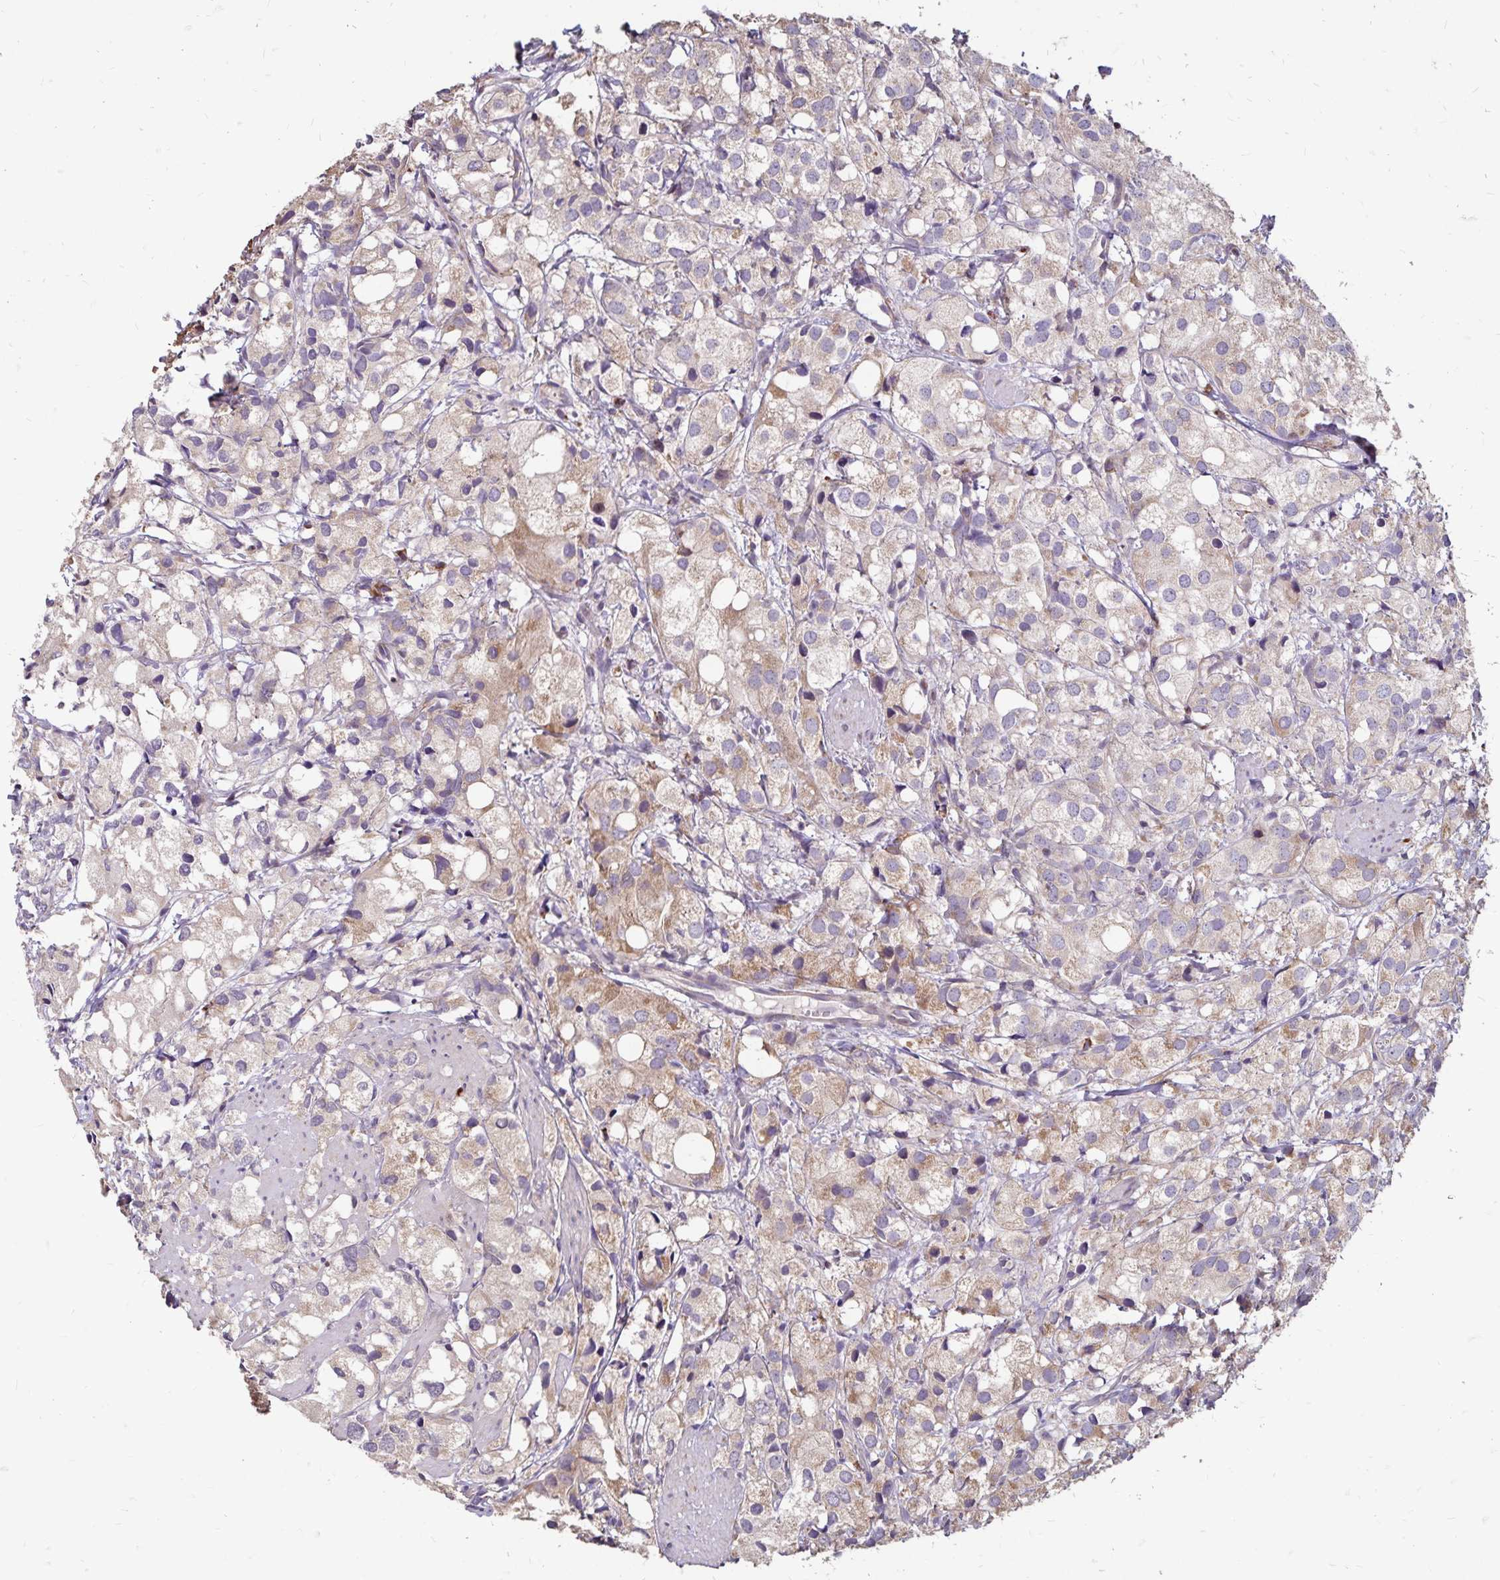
{"staining": {"intensity": "weak", "quantity": "25%-75%", "location": "cytoplasmic/membranous"}, "tissue": "prostate cancer", "cell_type": "Tumor cells", "image_type": "cancer", "snomed": [{"axis": "morphology", "description": "Adenocarcinoma, High grade"}, {"axis": "topography", "description": "Prostate"}], "caption": "Immunohistochemistry (IHC) of prostate adenocarcinoma (high-grade) reveals low levels of weak cytoplasmic/membranous expression in about 25%-75% of tumor cells.", "gene": "EMC10", "patient": {"sex": "male", "age": 86}}